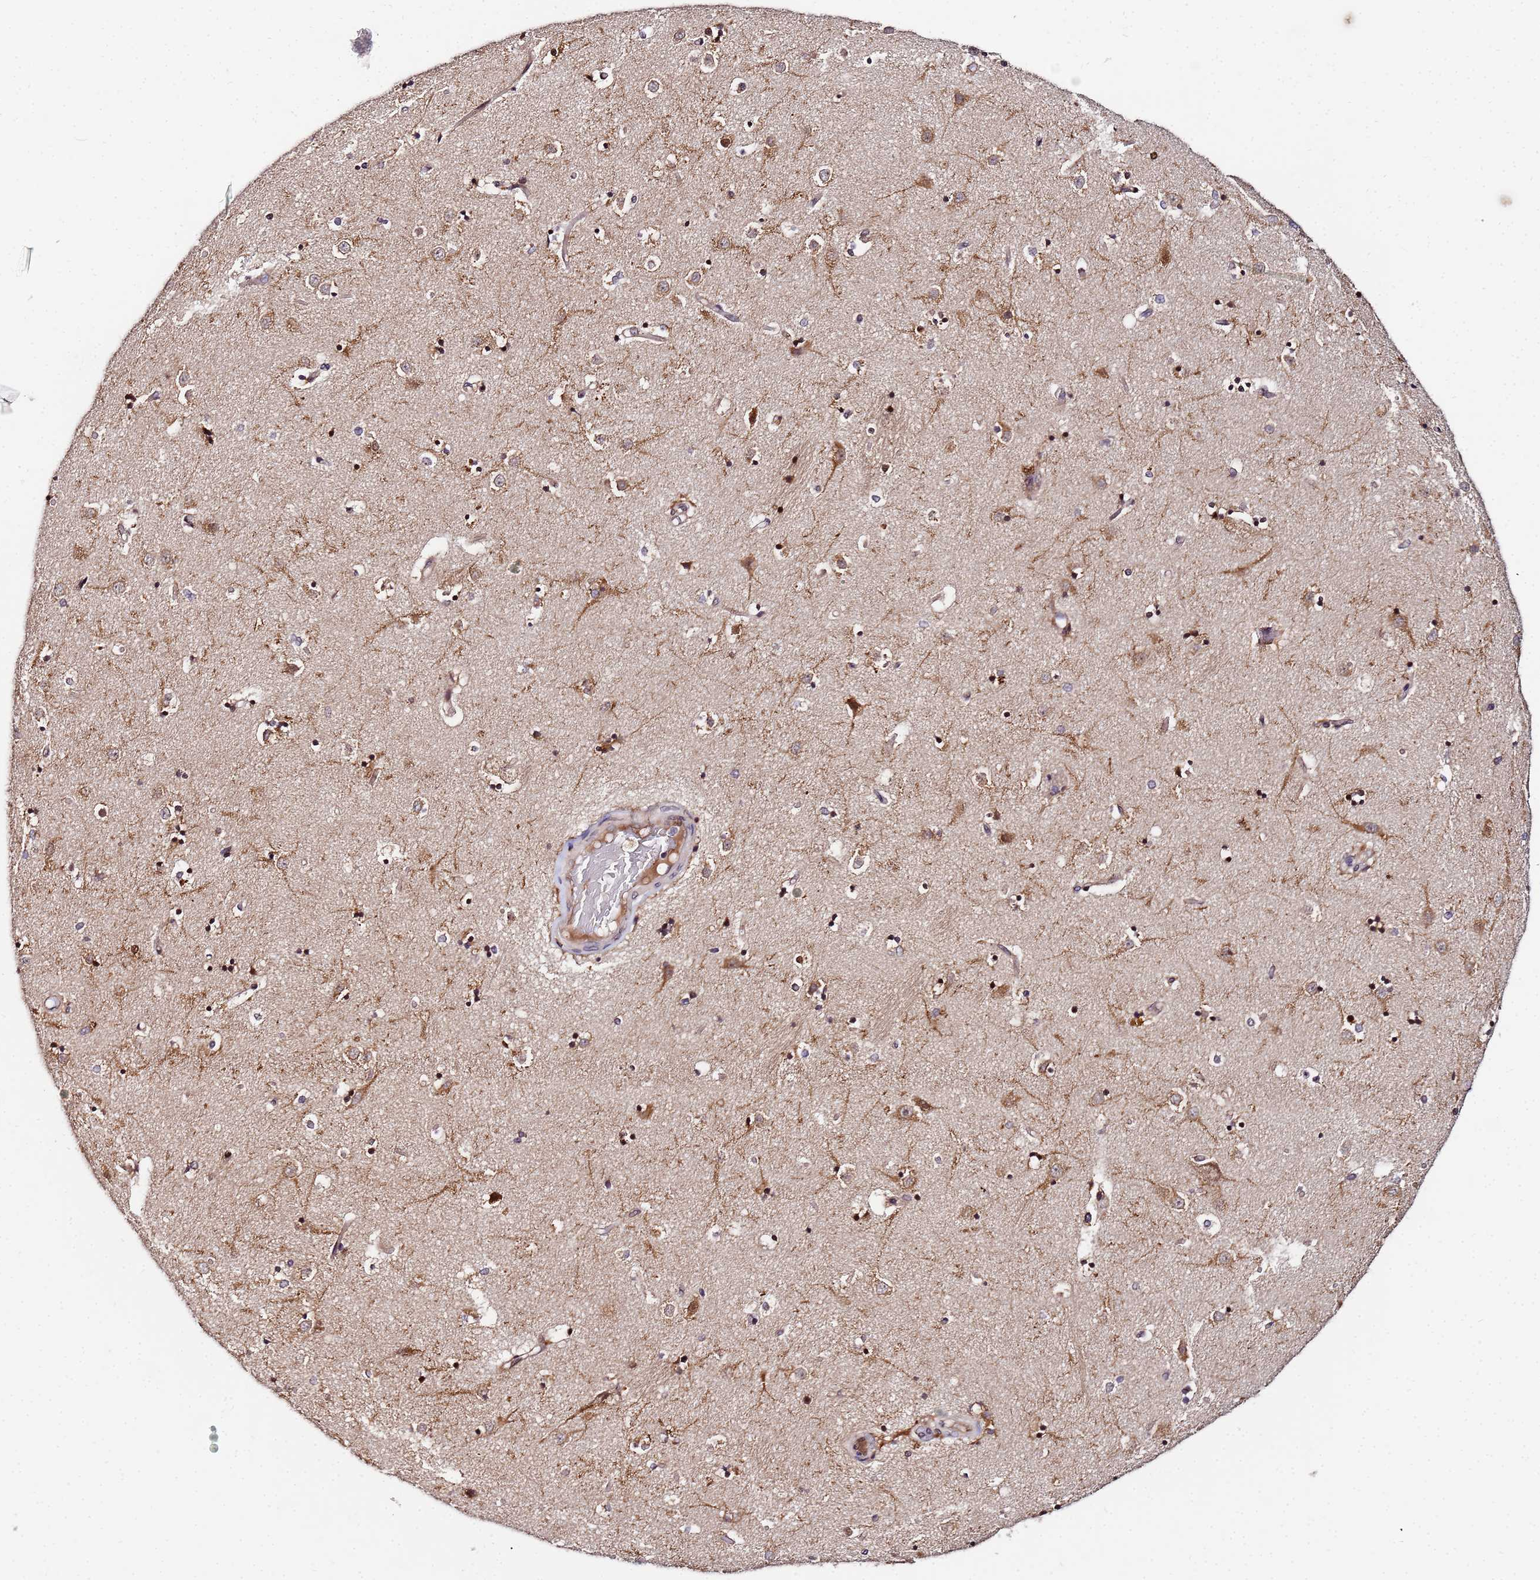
{"staining": {"intensity": "moderate", "quantity": "25%-75%", "location": "cytoplasmic/membranous"}, "tissue": "caudate", "cell_type": "Glial cells", "image_type": "normal", "snomed": [{"axis": "morphology", "description": "Normal tissue, NOS"}, {"axis": "topography", "description": "Lateral ventricle wall"}], "caption": "Benign caudate displays moderate cytoplasmic/membranous expression in approximately 25%-75% of glial cells.", "gene": "UNC93B1", "patient": {"sex": "female", "age": 52}}